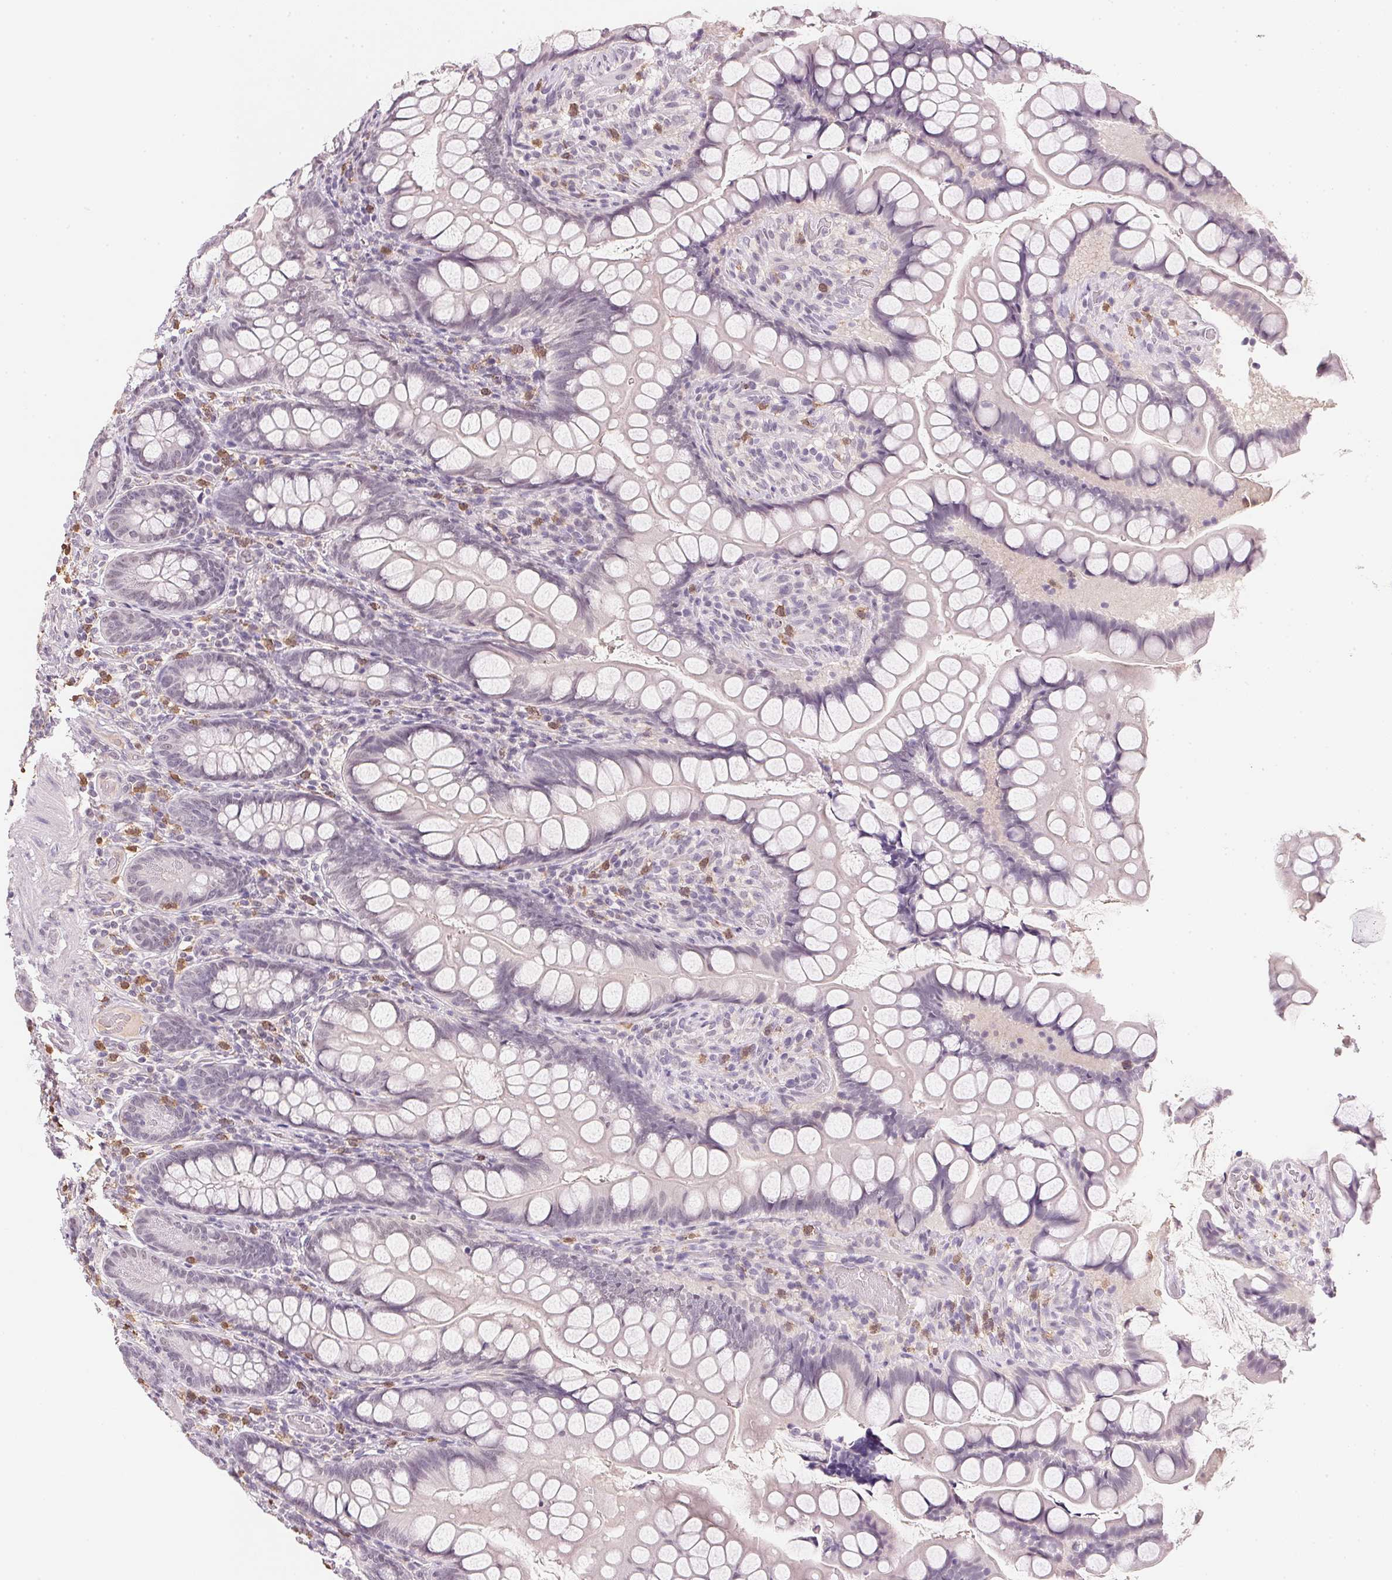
{"staining": {"intensity": "negative", "quantity": "none", "location": "none"}, "tissue": "small intestine", "cell_type": "Glandular cells", "image_type": "normal", "snomed": [{"axis": "morphology", "description": "Normal tissue, NOS"}, {"axis": "topography", "description": "Small intestine"}], "caption": "Immunohistochemistry (IHC) photomicrograph of unremarkable human small intestine stained for a protein (brown), which demonstrates no positivity in glandular cells.", "gene": "FNDC4", "patient": {"sex": "male", "age": 70}}